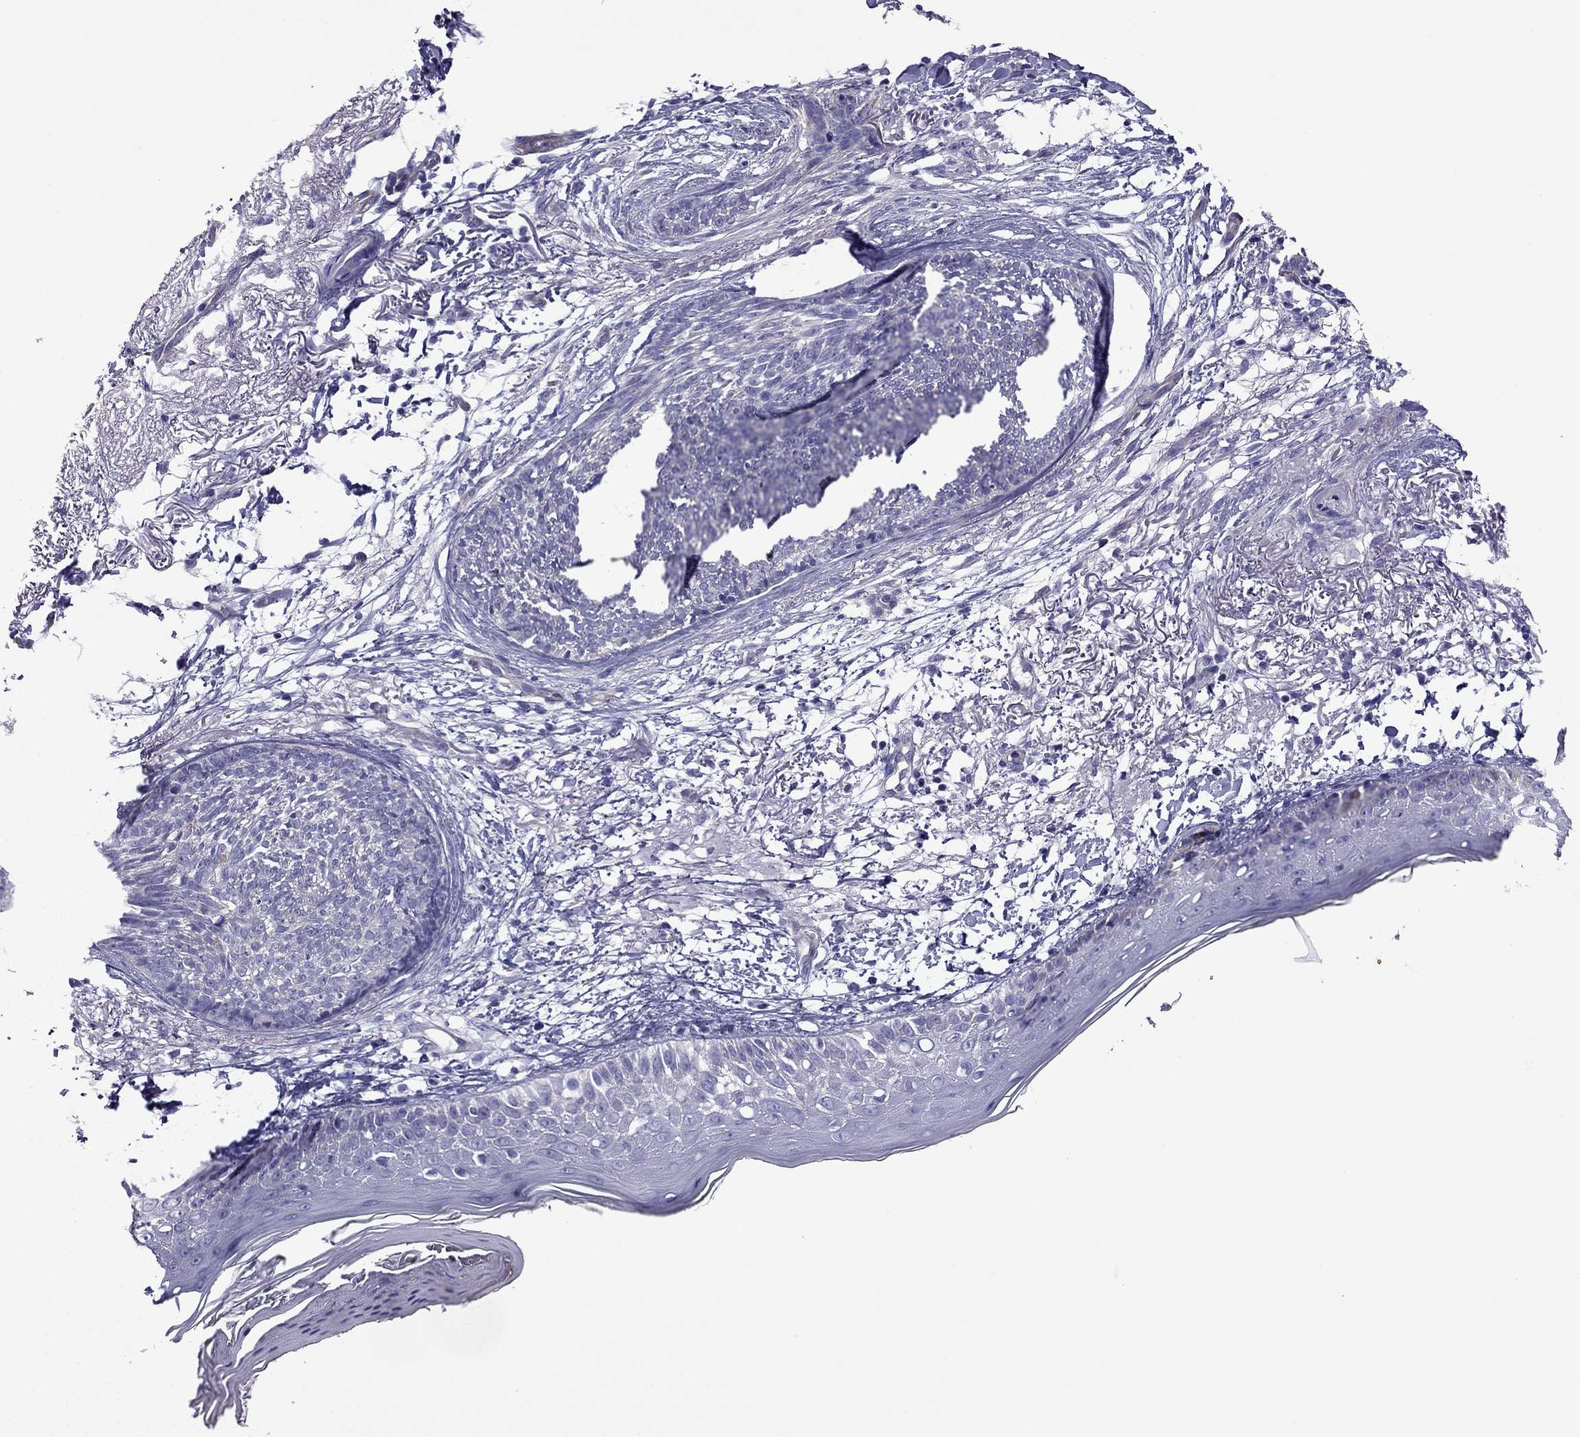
{"staining": {"intensity": "negative", "quantity": "none", "location": "none"}, "tissue": "skin cancer", "cell_type": "Tumor cells", "image_type": "cancer", "snomed": [{"axis": "morphology", "description": "Normal tissue, NOS"}, {"axis": "morphology", "description": "Basal cell carcinoma"}, {"axis": "topography", "description": "Skin"}], "caption": "IHC micrograph of human basal cell carcinoma (skin) stained for a protein (brown), which demonstrates no expression in tumor cells. (DAB immunohistochemistry visualized using brightfield microscopy, high magnification).", "gene": "GJA8", "patient": {"sex": "male", "age": 84}}